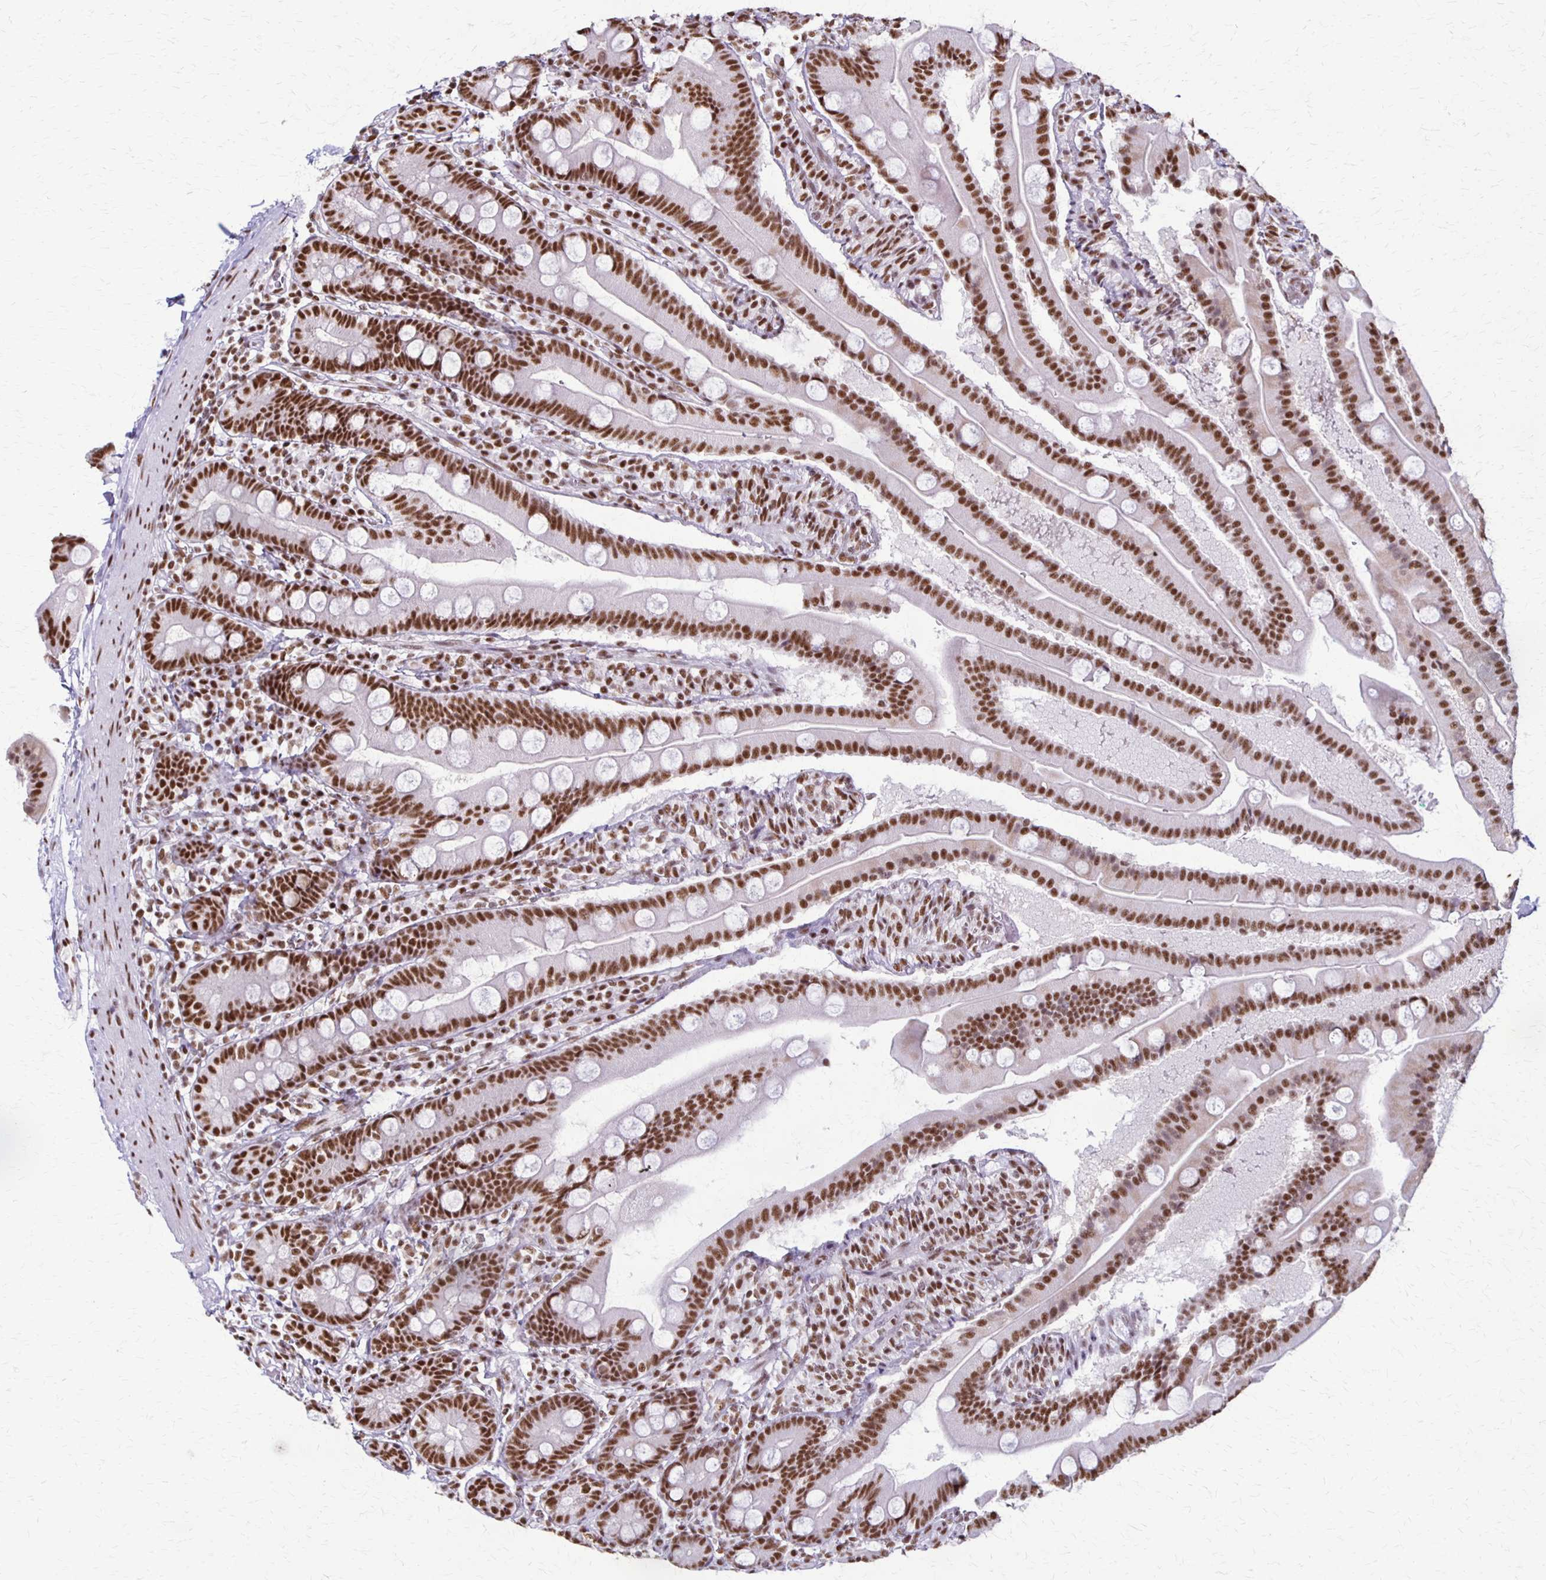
{"staining": {"intensity": "strong", "quantity": ">75%", "location": "nuclear"}, "tissue": "duodenum", "cell_type": "Glandular cells", "image_type": "normal", "snomed": [{"axis": "morphology", "description": "Normal tissue, NOS"}, {"axis": "topography", "description": "Duodenum"}], "caption": "DAB immunohistochemical staining of unremarkable human duodenum exhibits strong nuclear protein positivity in approximately >75% of glandular cells.", "gene": "XRCC6", "patient": {"sex": "female", "age": 67}}